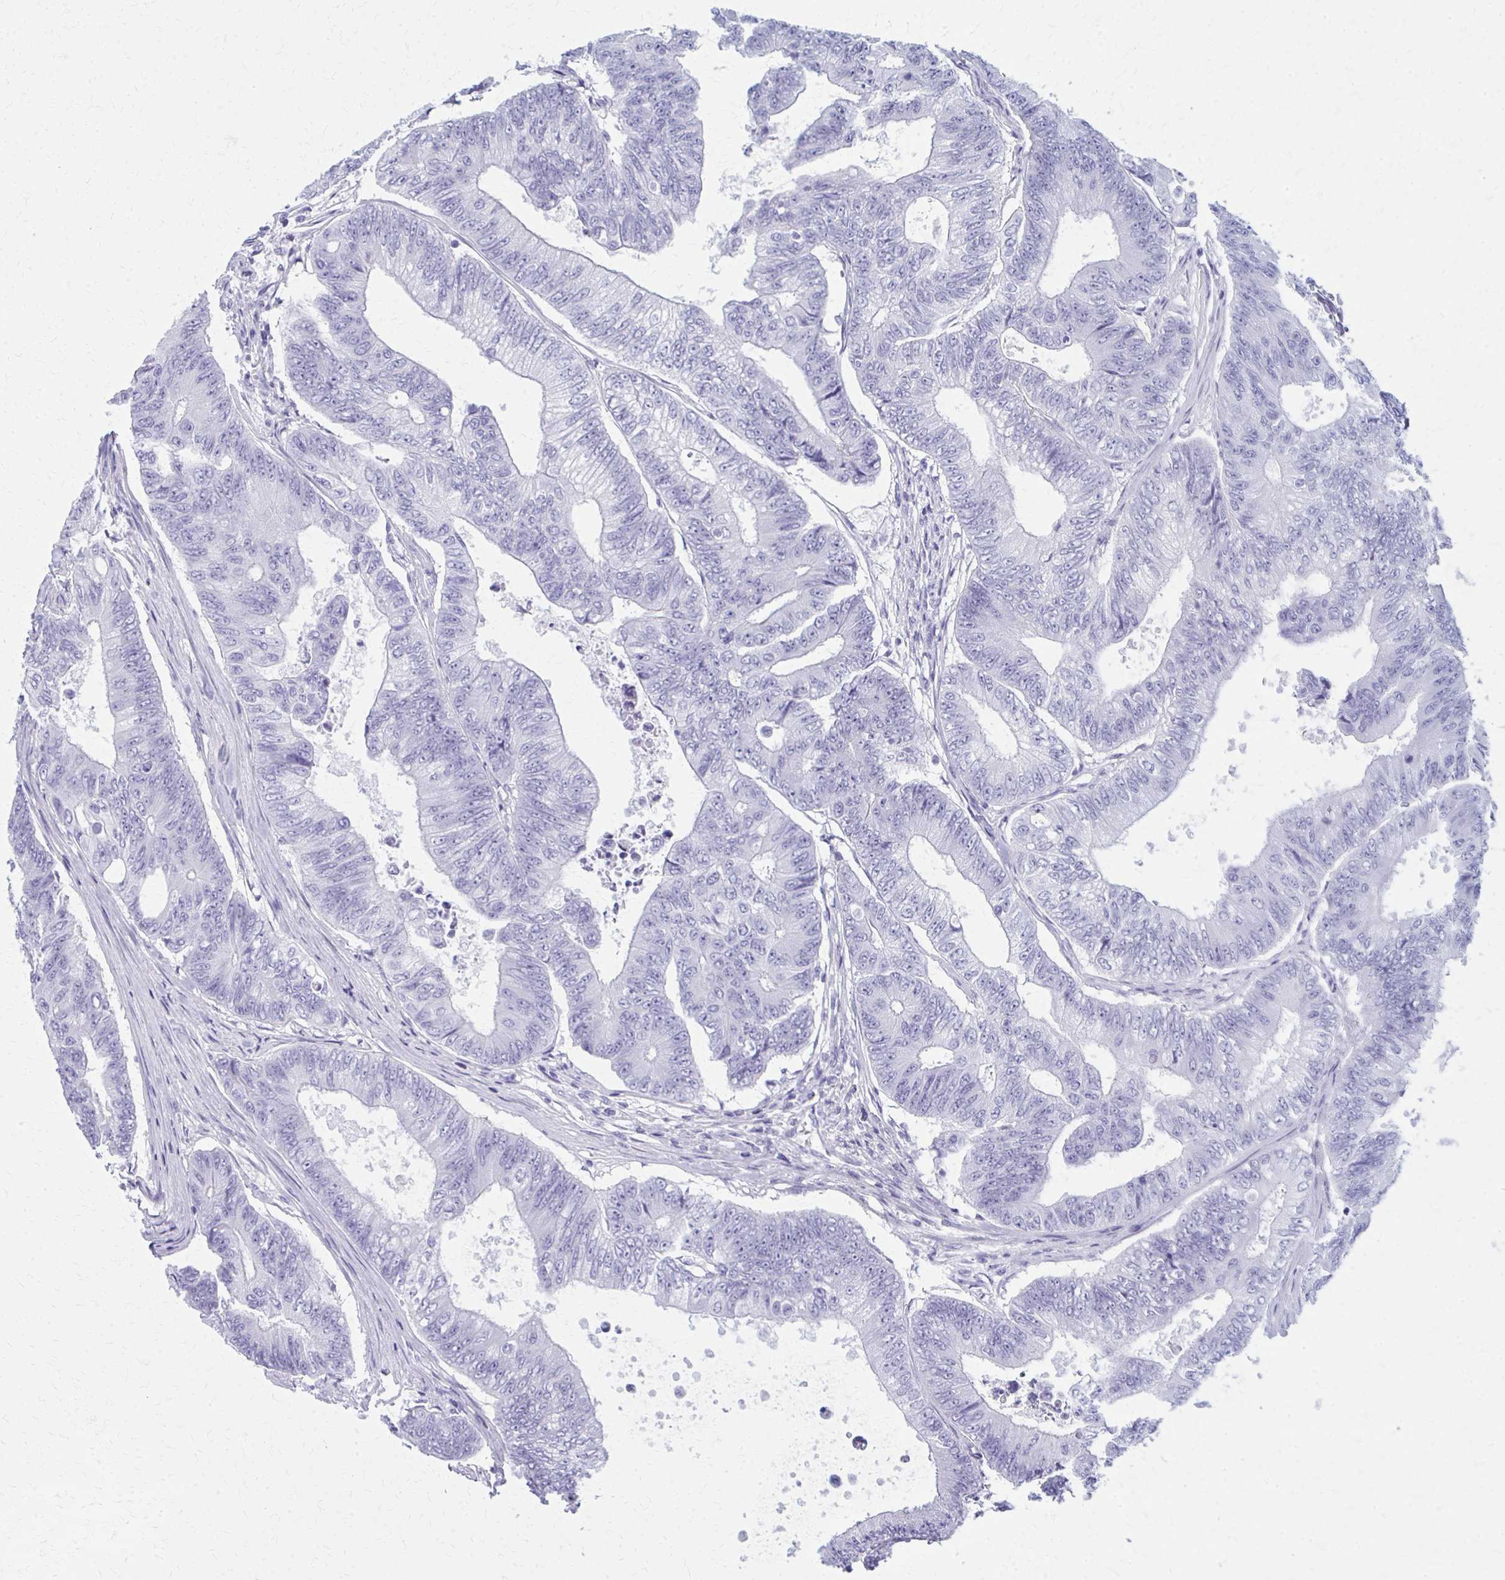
{"staining": {"intensity": "negative", "quantity": "none", "location": "none"}, "tissue": "colorectal cancer", "cell_type": "Tumor cells", "image_type": "cancer", "snomed": [{"axis": "morphology", "description": "Adenocarcinoma, NOS"}, {"axis": "topography", "description": "Colon"}], "caption": "DAB immunohistochemical staining of human colorectal cancer (adenocarcinoma) displays no significant positivity in tumor cells. Brightfield microscopy of immunohistochemistry stained with DAB (3,3'-diaminobenzidine) (brown) and hematoxylin (blue), captured at high magnification.", "gene": "MPLKIP", "patient": {"sex": "female", "age": 48}}